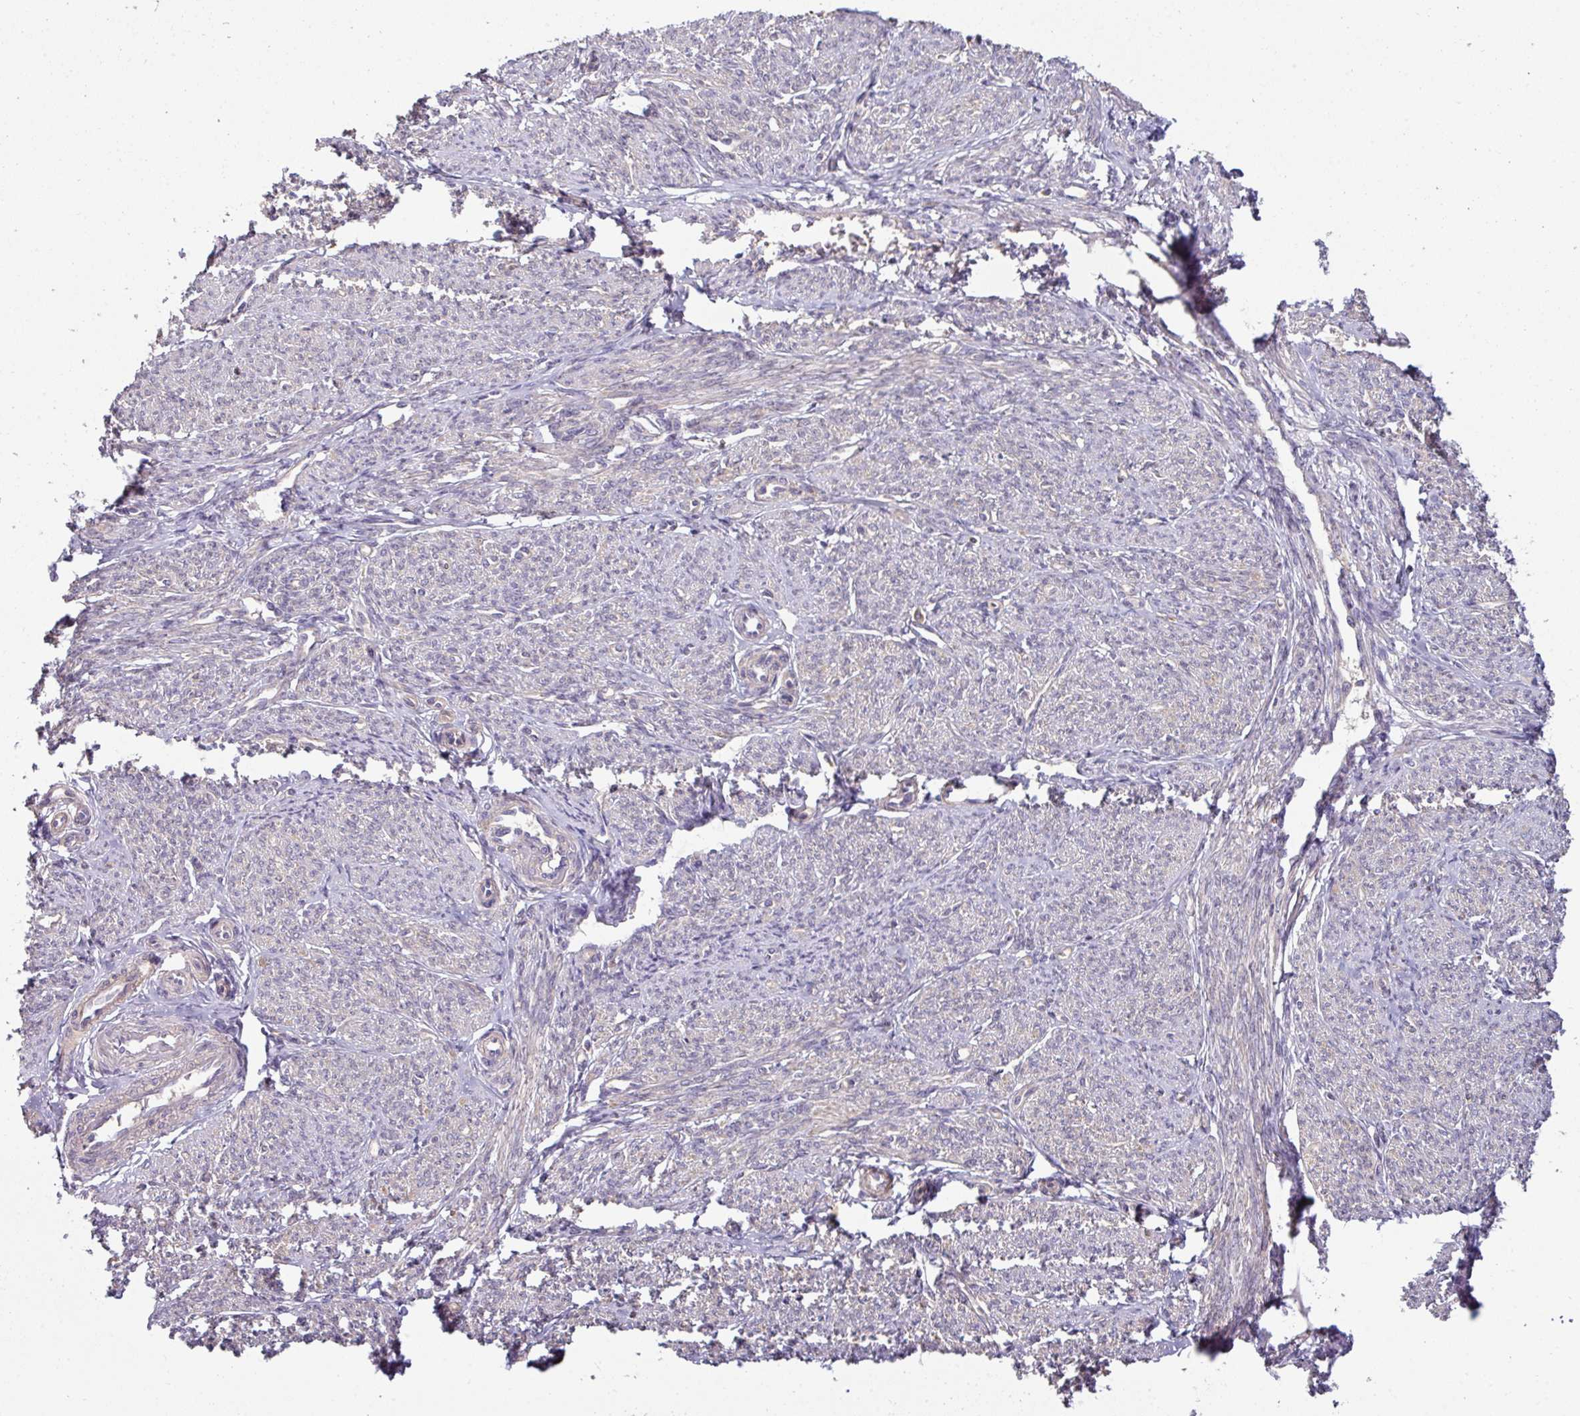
{"staining": {"intensity": "negative", "quantity": "none", "location": "none"}, "tissue": "smooth muscle", "cell_type": "Smooth muscle cells", "image_type": "normal", "snomed": [{"axis": "morphology", "description": "Normal tissue, NOS"}, {"axis": "topography", "description": "Smooth muscle"}], "caption": "Immunohistochemistry of normal smooth muscle shows no expression in smooth muscle cells.", "gene": "SLAMF6", "patient": {"sex": "female", "age": 65}}